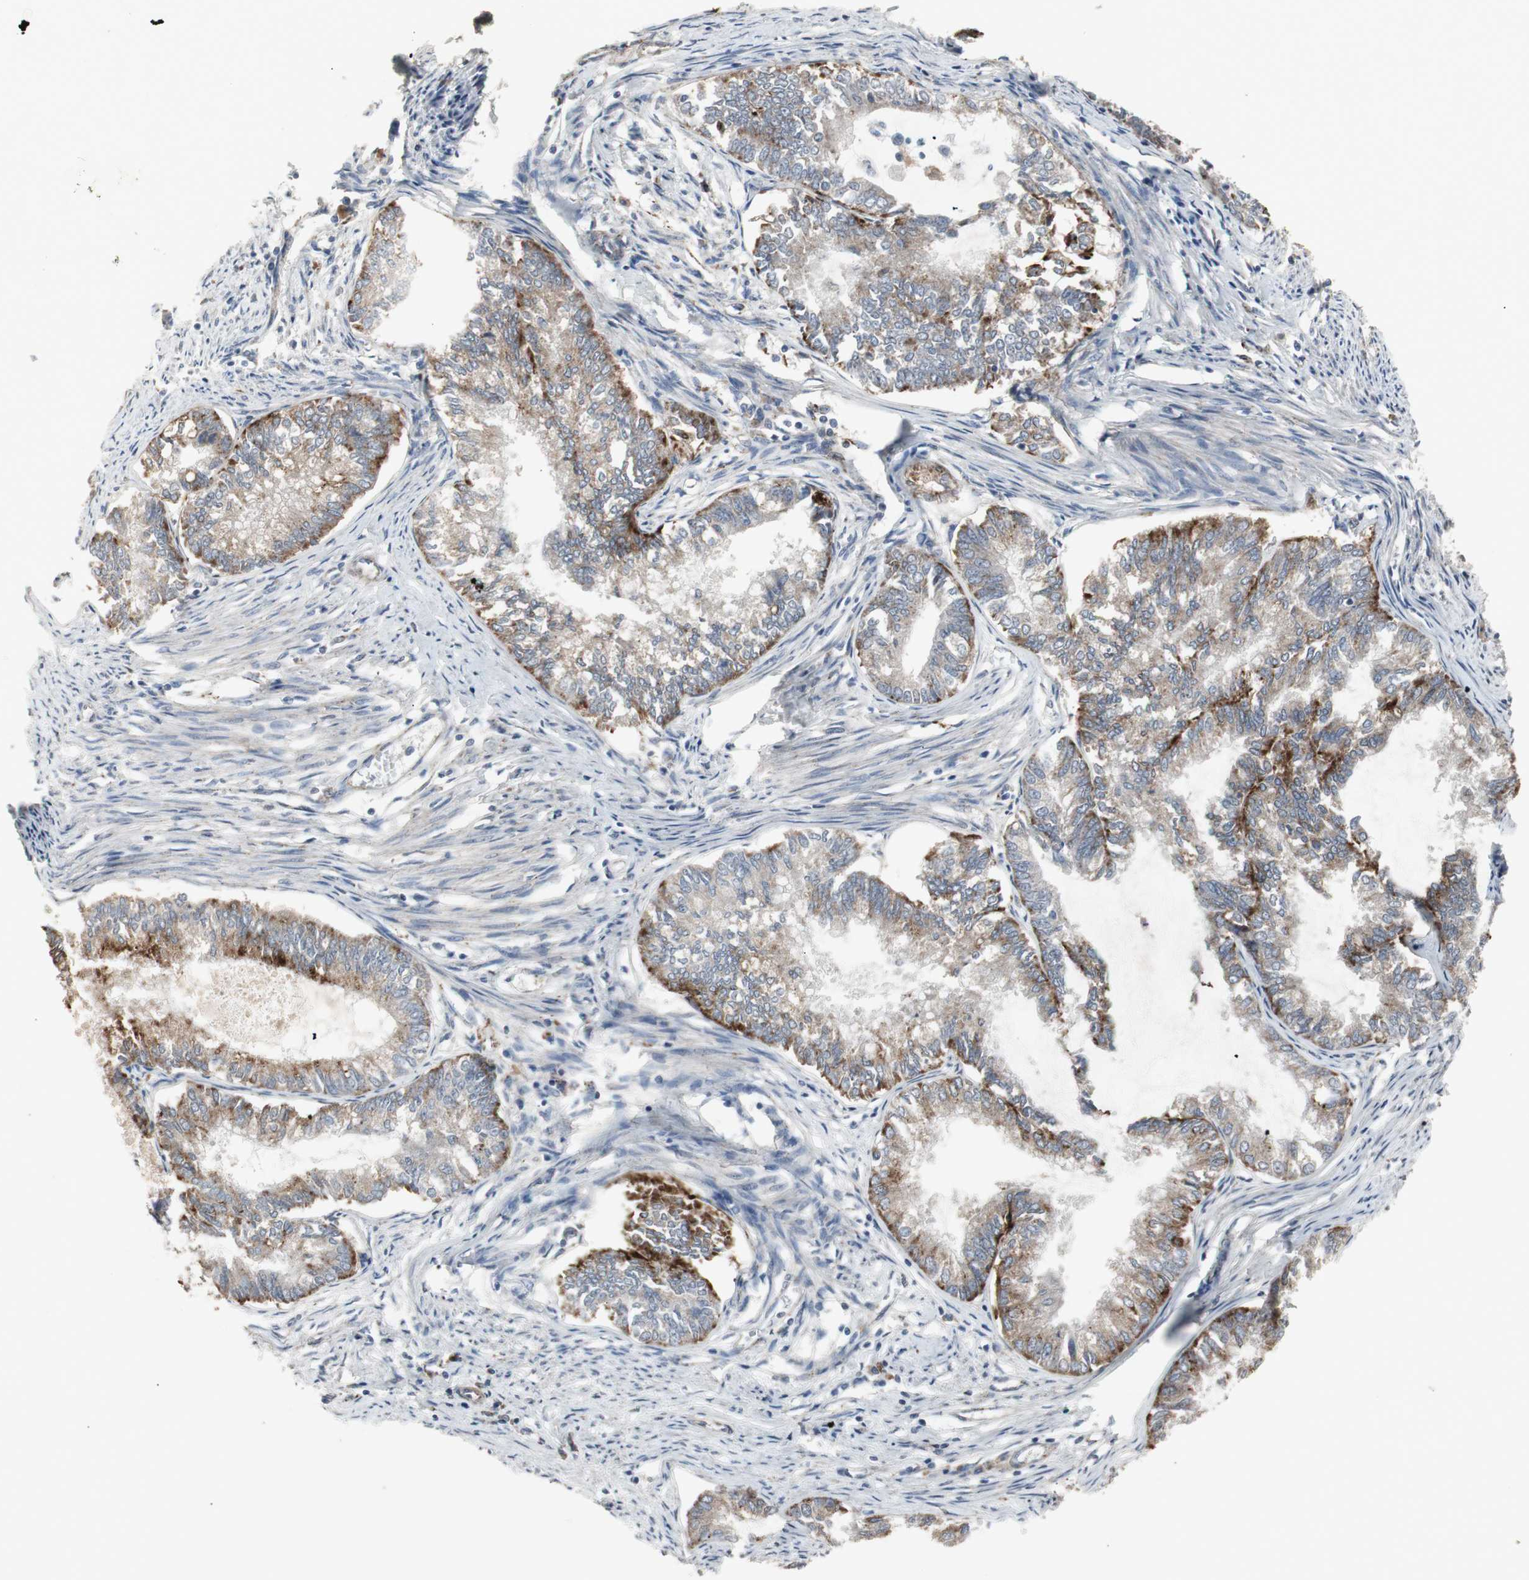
{"staining": {"intensity": "strong", "quantity": ">75%", "location": "cytoplasmic/membranous"}, "tissue": "endometrial cancer", "cell_type": "Tumor cells", "image_type": "cancer", "snomed": [{"axis": "morphology", "description": "Adenocarcinoma, NOS"}, {"axis": "topography", "description": "Endometrium"}], "caption": "A photomicrograph of endometrial adenocarcinoma stained for a protein reveals strong cytoplasmic/membranous brown staining in tumor cells. (brown staining indicates protein expression, while blue staining denotes nuclei).", "gene": "GBA1", "patient": {"sex": "female", "age": 86}}